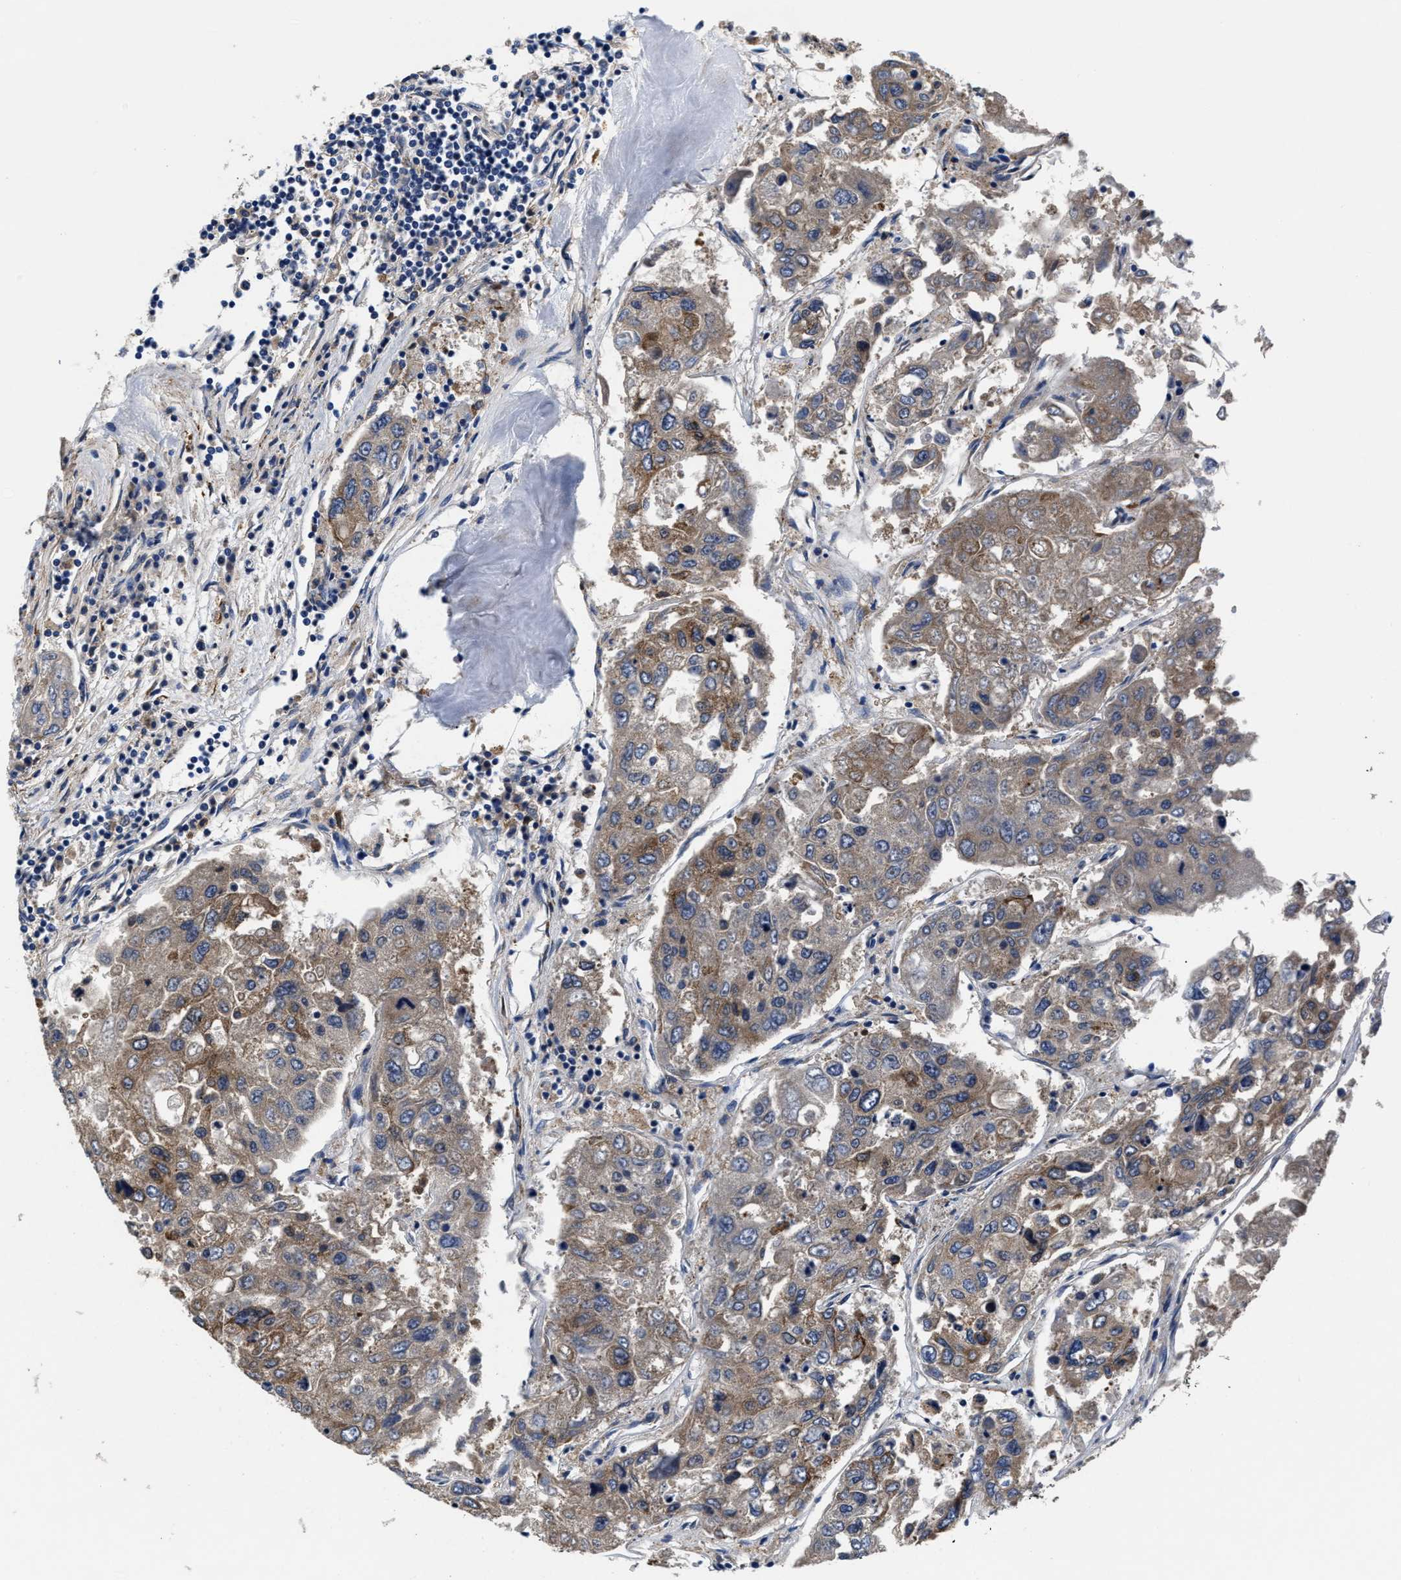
{"staining": {"intensity": "moderate", "quantity": "<25%", "location": "cytoplasmic/membranous"}, "tissue": "urothelial cancer", "cell_type": "Tumor cells", "image_type": "cancer", "snomed": [{"axis": "morphology", "description": "Urothelial carcinoma, High grade"}, {"axis": "topography", "description": "Lymph node"}, {"axis": "topography", "description": "Urinary bladder"}], "caption": "Immunohistochemistry (IHC) of high-grade urothelial carcinoma shows low levels of moderate cytoplasmic/membranous expression in about <25% of tumor cells. (DAB (3,3'-diaminobenzidine) = brown stain, brightfield microscopy at high magnification).", "gene": "SLC12A2", "patient": {"sex": "male", "age": 51}}